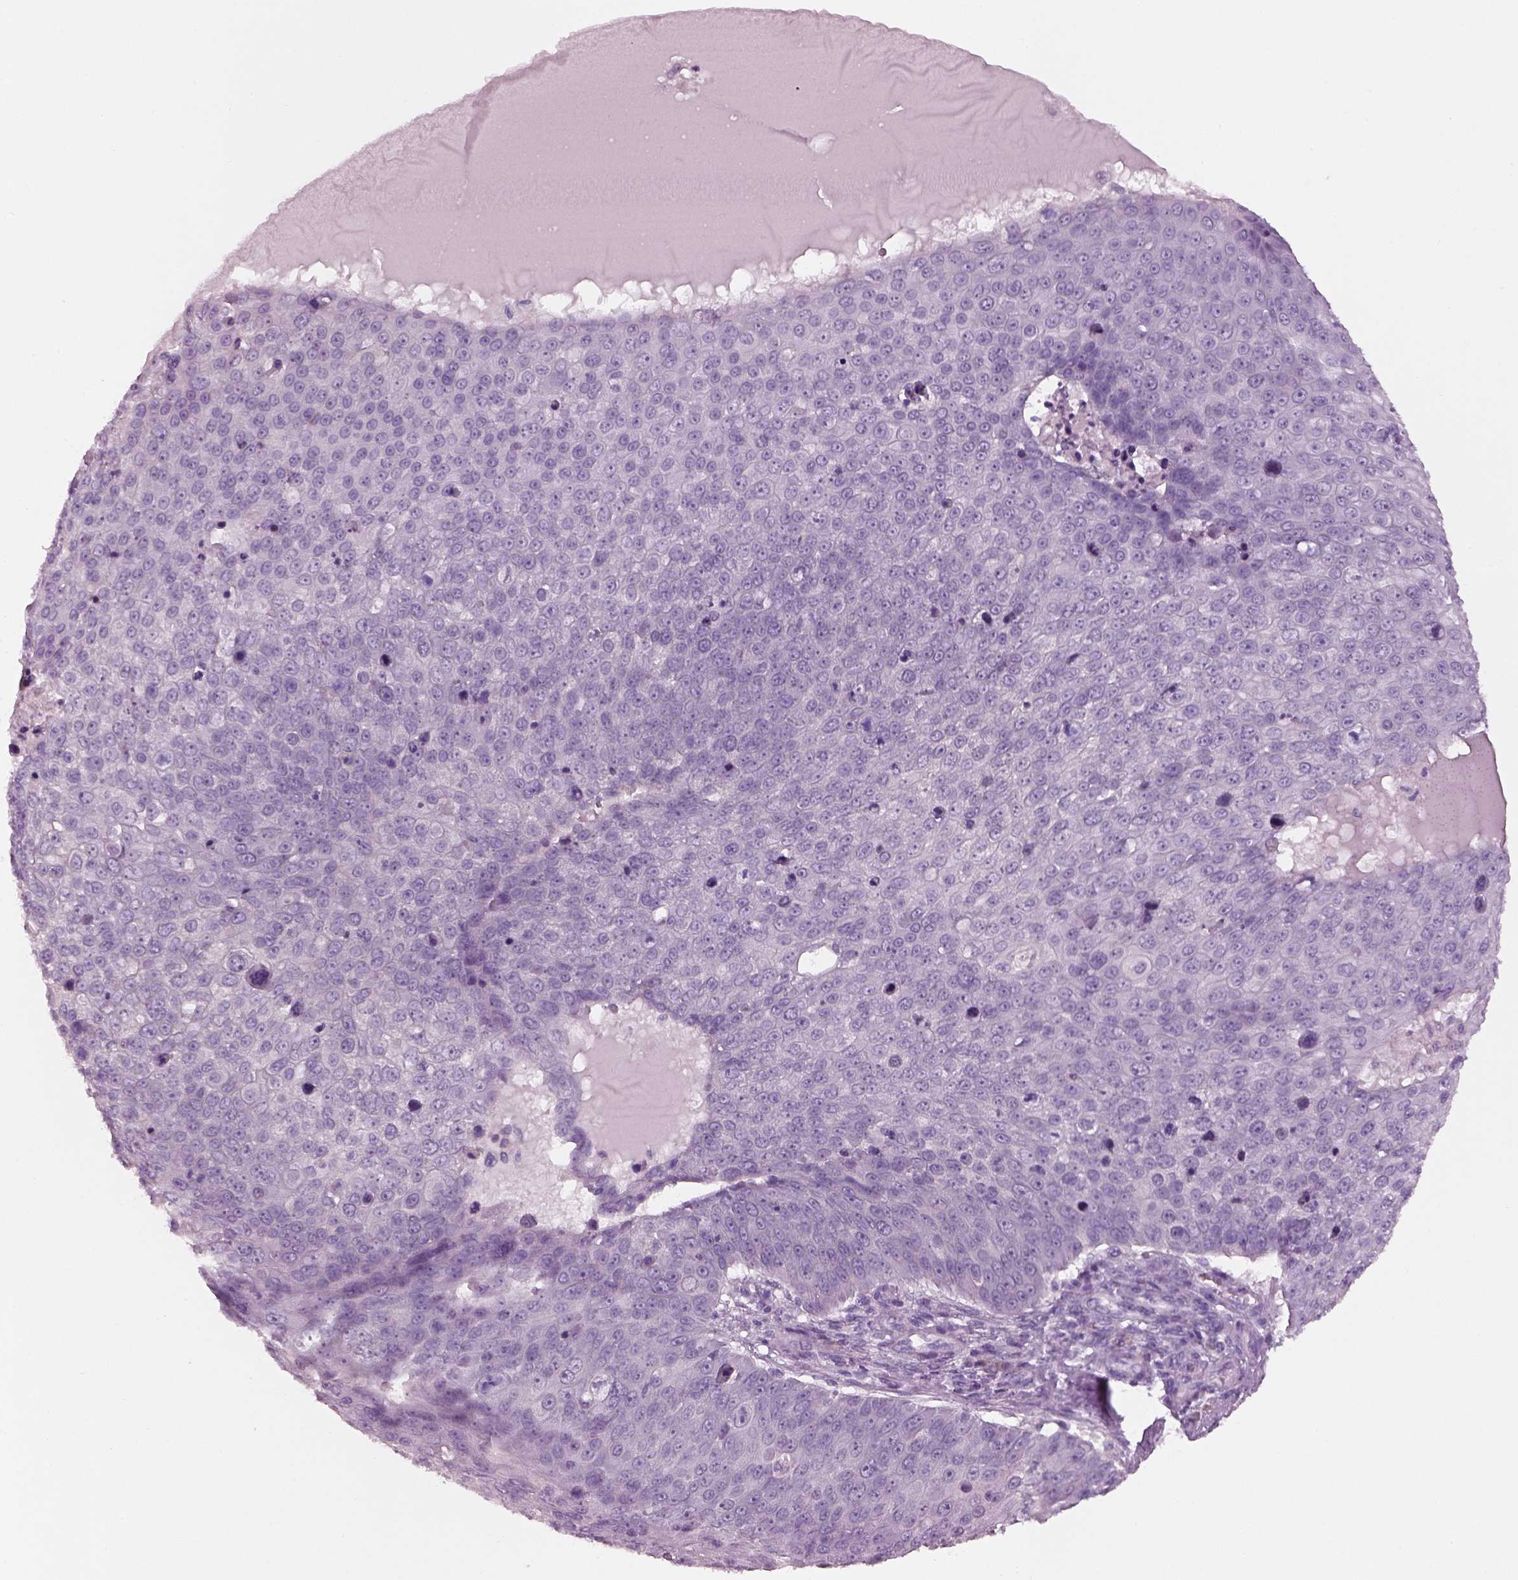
{"staining": {"intensity": "negative", "quantity": "none", "location": "none"}, "tissue": "skin cancer", "cell_type": "Tumor cells", "image_type": "cancer", "snomed": [{"axis": "morphology", "description": "Squamous cell carcinoma, NOS"}, {"axis": "topography", "description": "Skin"}], "caption": "Immunohistochemistry histopathology image of neoplastic tissue: human skin cancer (squamous cell carcinoma) stained with DAB demonstrates no significant protein expression in tumor cells.", "gene": "SLC27A2", "patient": {"sex": "male", "age": 71}}